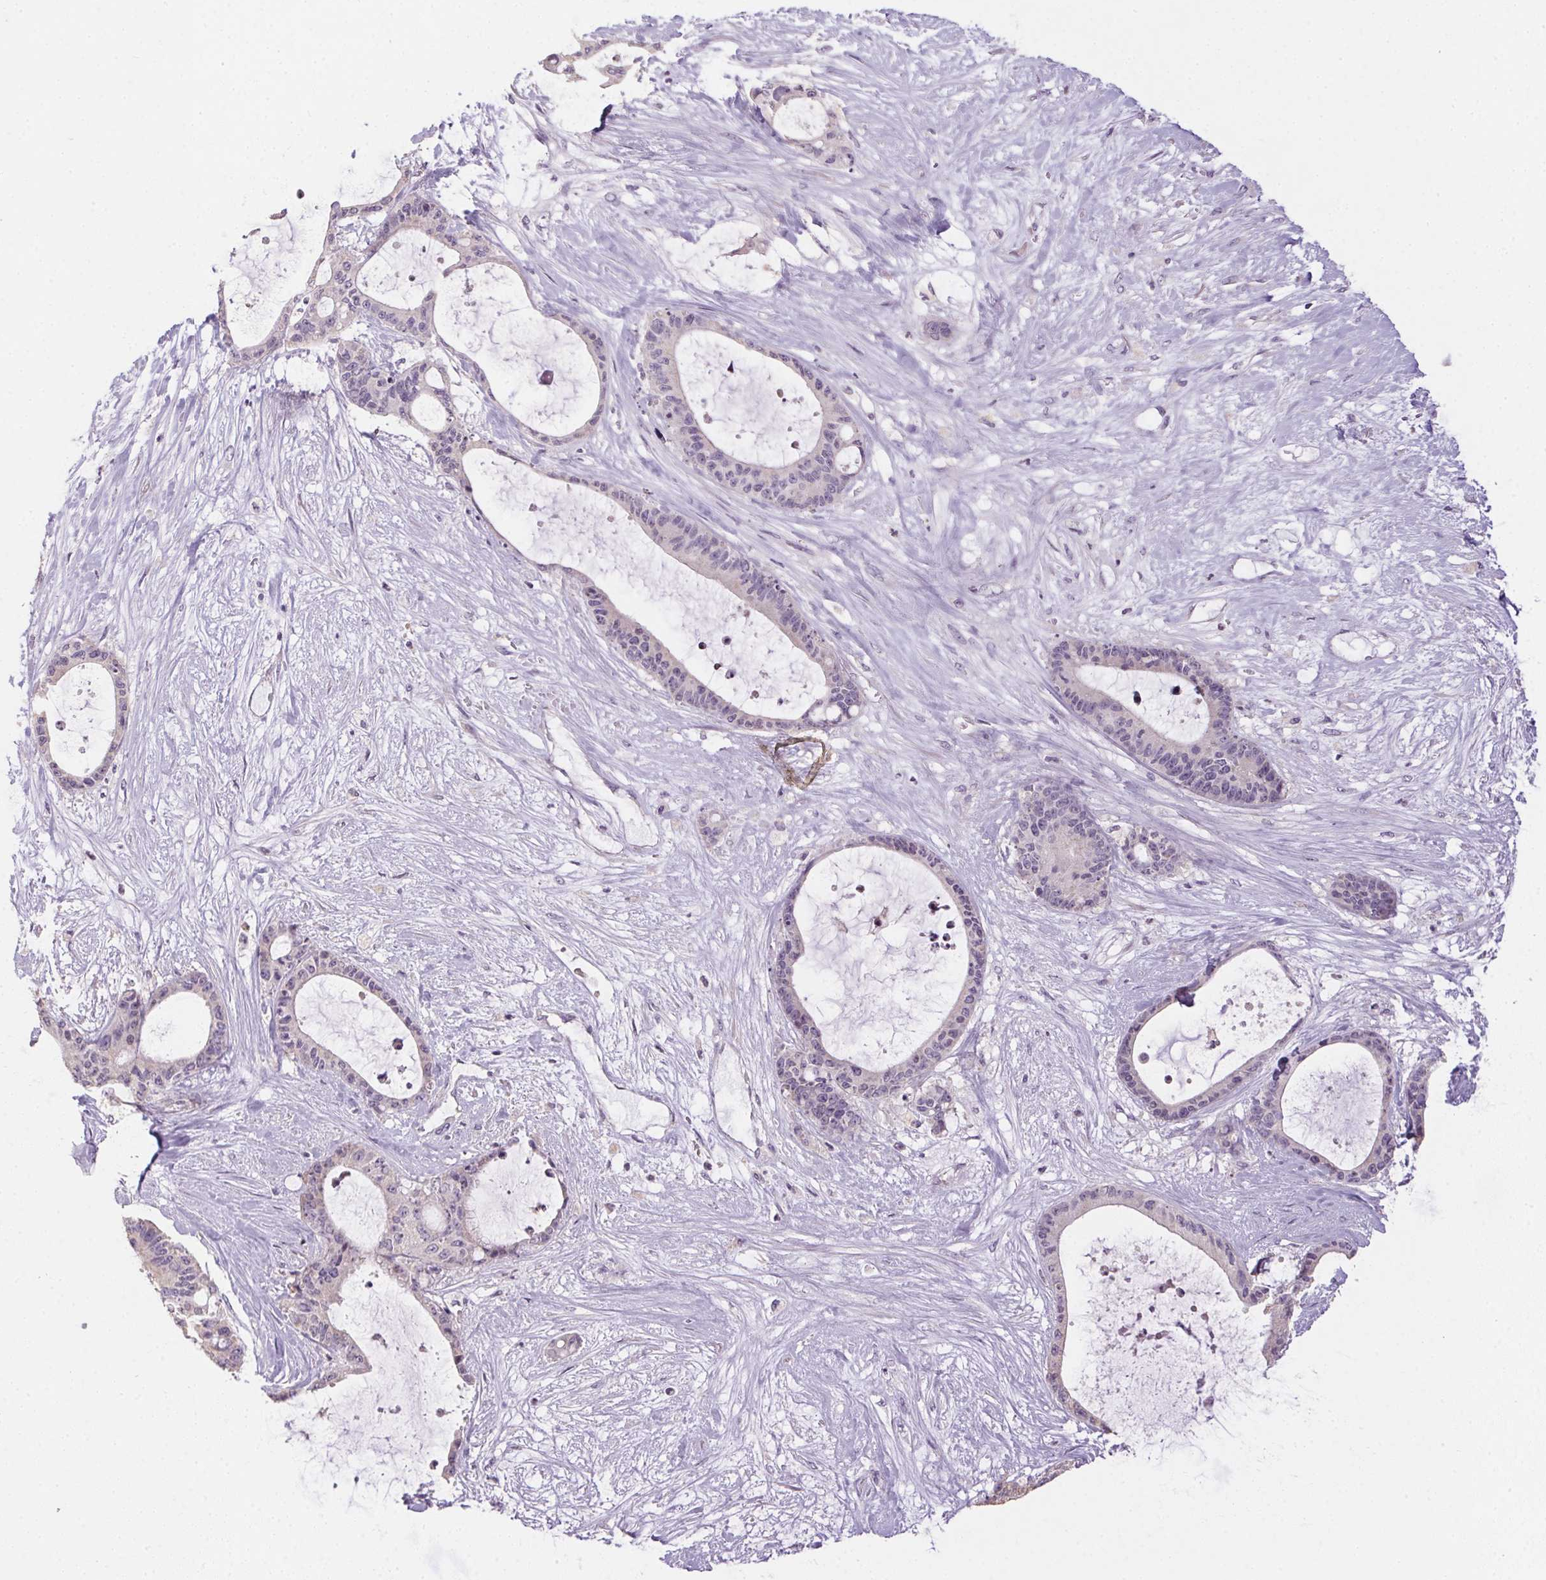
{"staining": {"intensity": "negative", "quantity": "none", "location": "none"}, "tissue": "liver cancer", "cell_type": "Tumor cells", "image_type": "cancer", "snomed": [{"axis": "morphology", "description": "Normal tissue, NOS"}, {"axis": "morphology", "description": "Cholangiocarcinoma"}, {"axis": "topography", "description": "Liver"}, {"axis": "topography", "description": "Peripheral nerve tissue"}], "caption": "Tumor cells are negative for protein expression in human liver cholangiocarcinoma.", "gene": "SPACA9", "patient": {"sex": "female", "age": 73}}